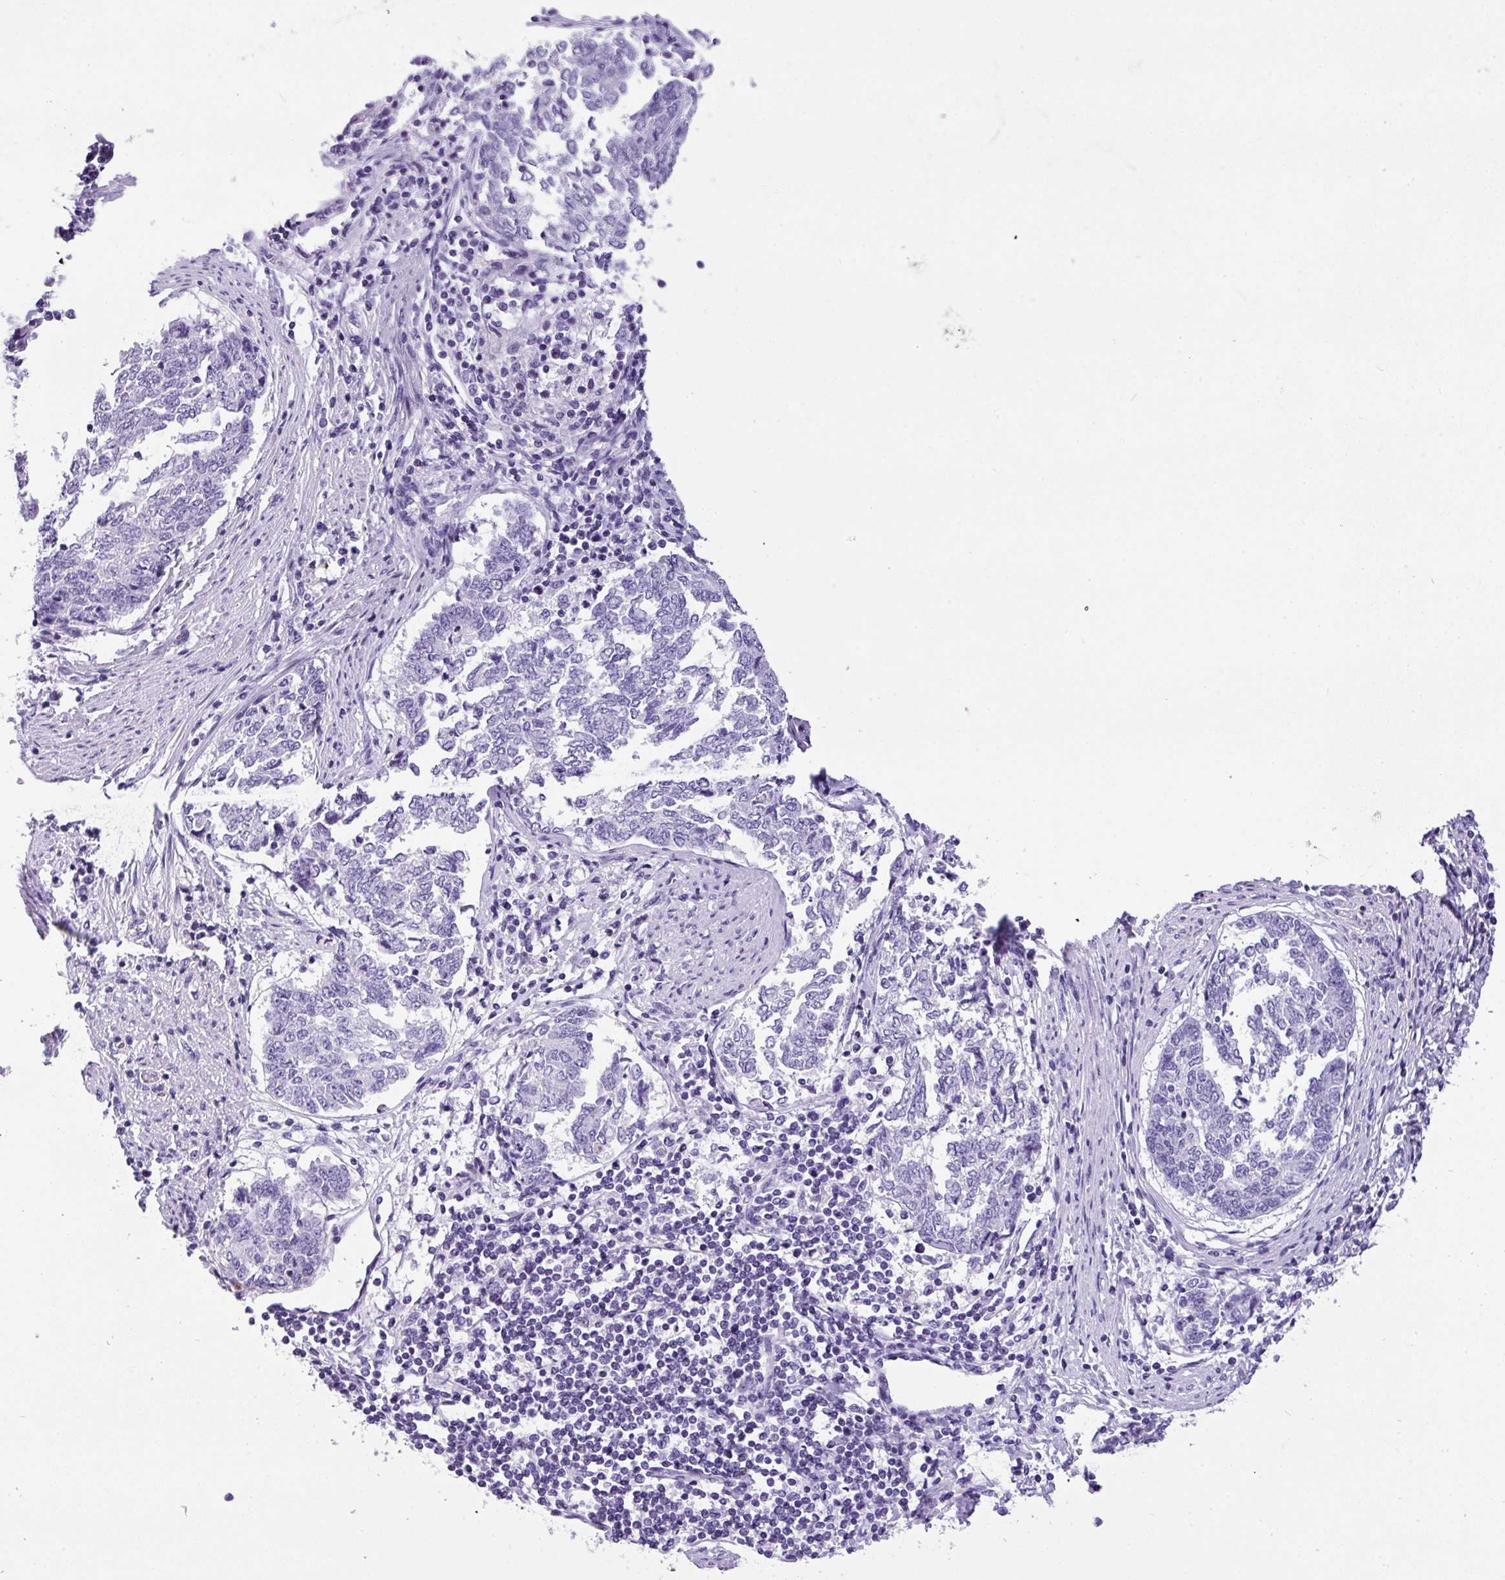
{"staining": {"intensity": "negative", "quantity": "none", "location": "none"}, "tissue": "endometrial cancer", "cell_type": "Tumor cells", "image_type": "cancer", "snomed": [{"axis": "morphology", "description": "Adenocarcinoma, NOS"}, {"axis": "topography", "description": "Endometrium"}], "caption": "Protein analysis of endometrial adenocarcinoma displays no significant positivity in tumor cells. Nuclei are stained in blue.", "gene": "MUC21", "patient": {"sex": "female", "age": 80}}